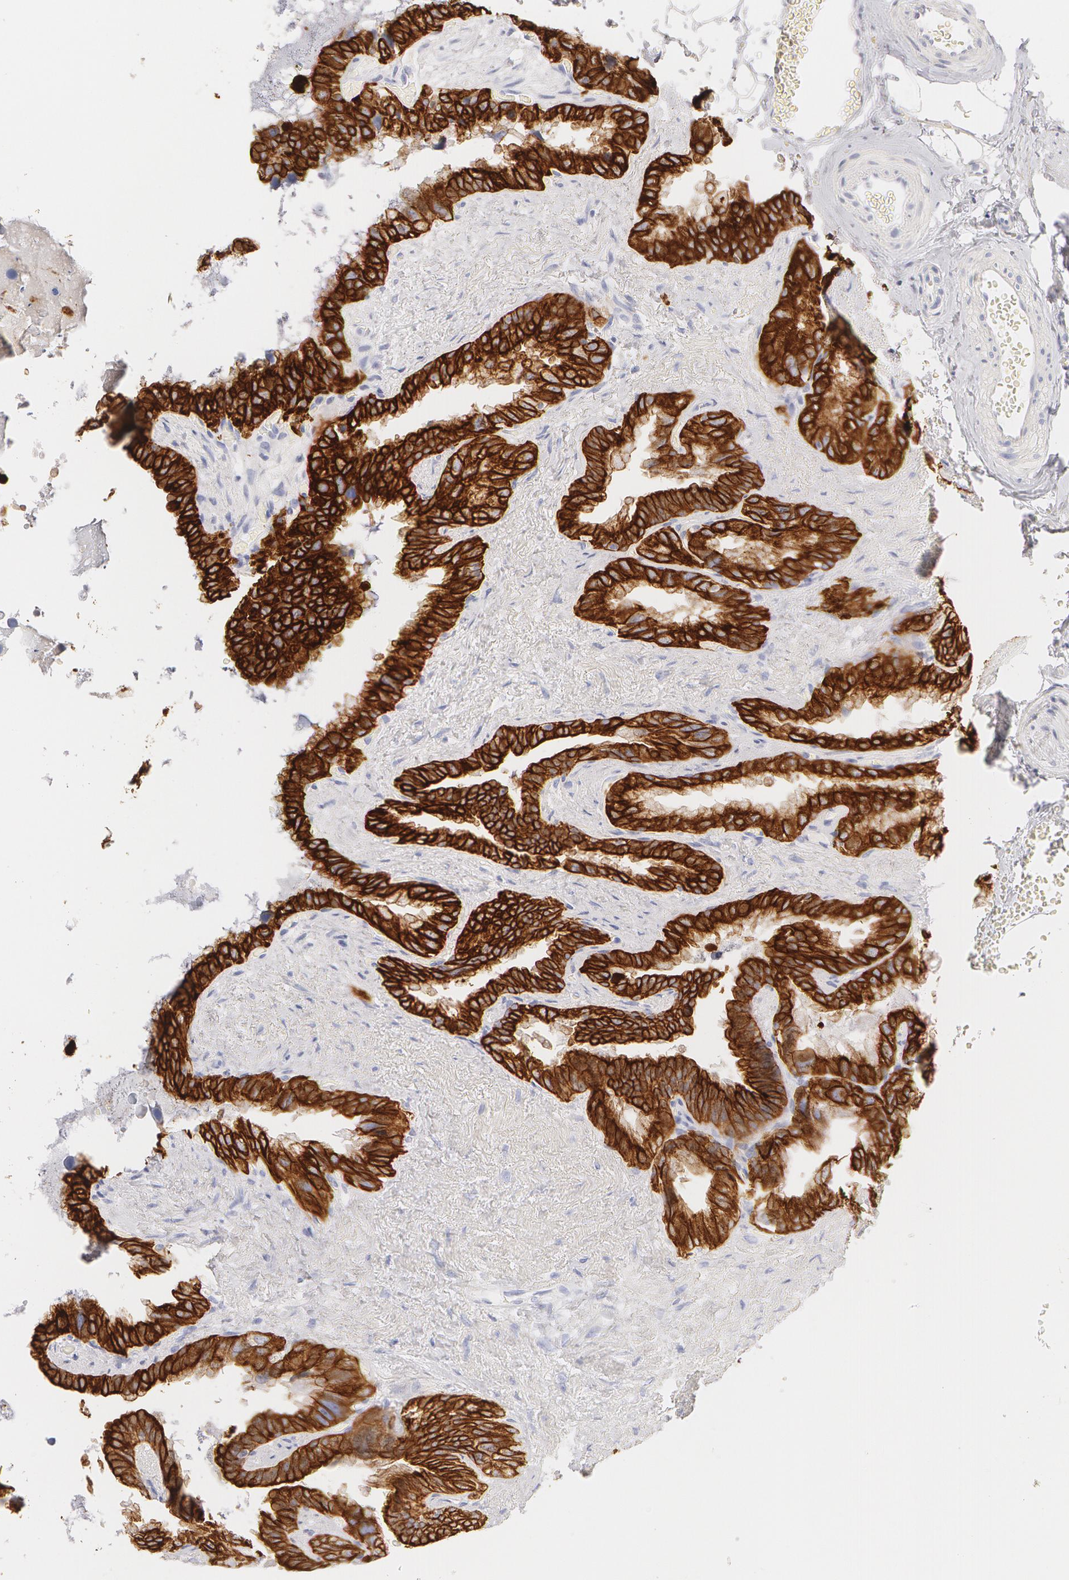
{"staining": {"intensity": "strong", "quantity": ">75%", "location": "cytoplasmic/membranous"}, "tissue": "seminal vesicle", "cell_type": "Glandular cells", "image_type": "normal", "snomed": [{"axis": "morphology", "description": "Normal tissue, NOS"}, {"axis": "topography", "description": "Prostate"}, {"axis": "topography", "description": "Seminal veicle"}], "caption": "IHC micrograph of unremarkable seminal vesicle: seminal vesicle stained using immunohistochemistry (IHC) displays high levels of strong protein expression localized specifically in the cytoplasmic/membranous of glandular cells, appearing as a cytoplasmic/membranous brown color.", "gene": "KRT8", "patient": {"sex": "male", "age": 63}}